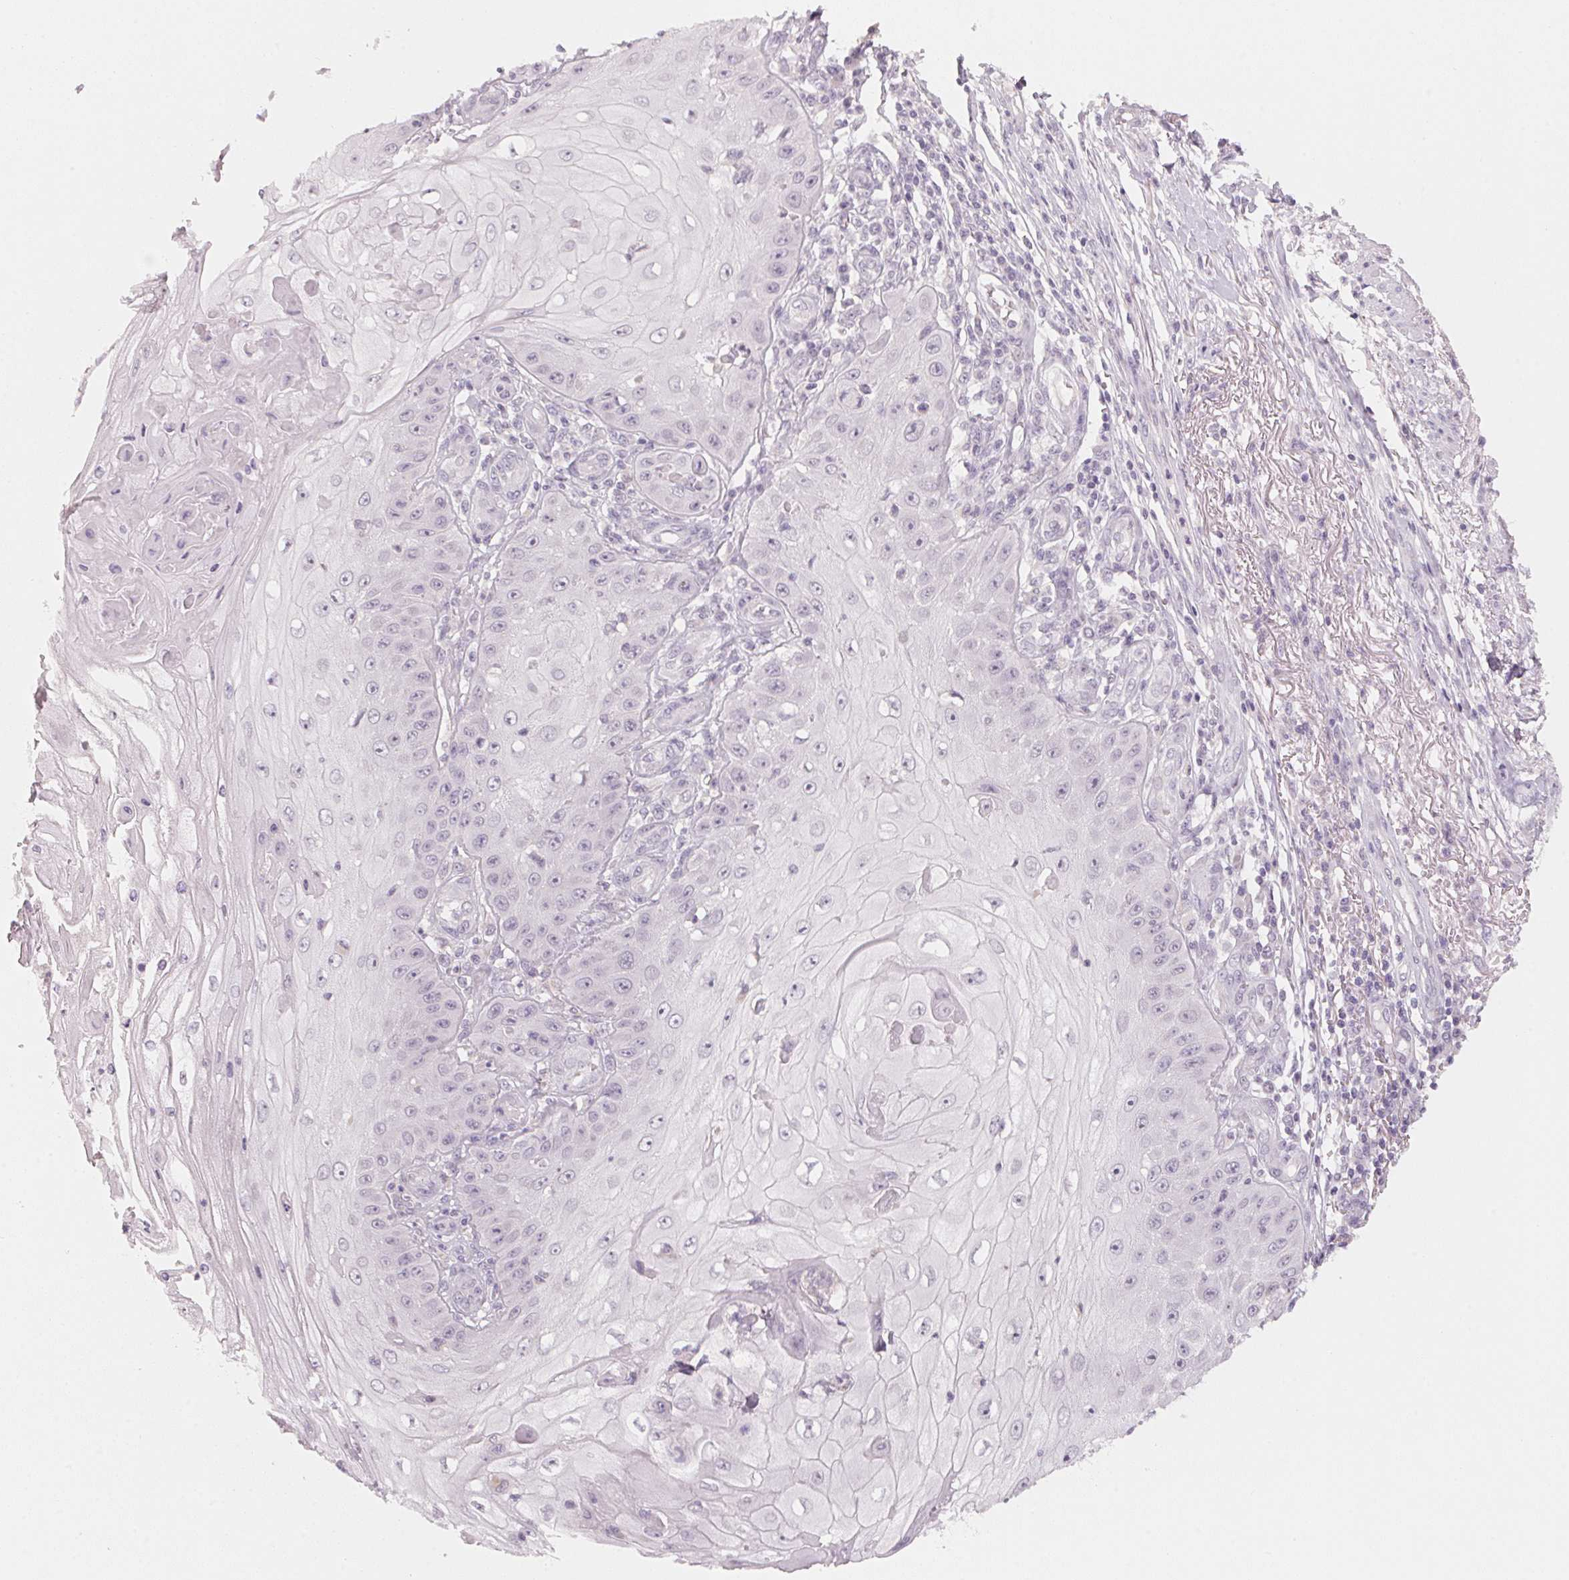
{"staining": {"intensity": "negative", "quantity": "none", "location": "none"}, "tissue": "skin cancer", "cell_type": "Tumor cells", "image_type": "cancer", "snomed": [{"axis": "morphology", "description": "Squamous cell carcinoma, NOS"}, {"axis": "topography", "description": "Skin"}], "caption": "Protein analysis of skin cancer demonstrates no significant positivity in tumor cells.", "gene": "ANKRD31", "patient": {"sex": "male", "age": 70}}